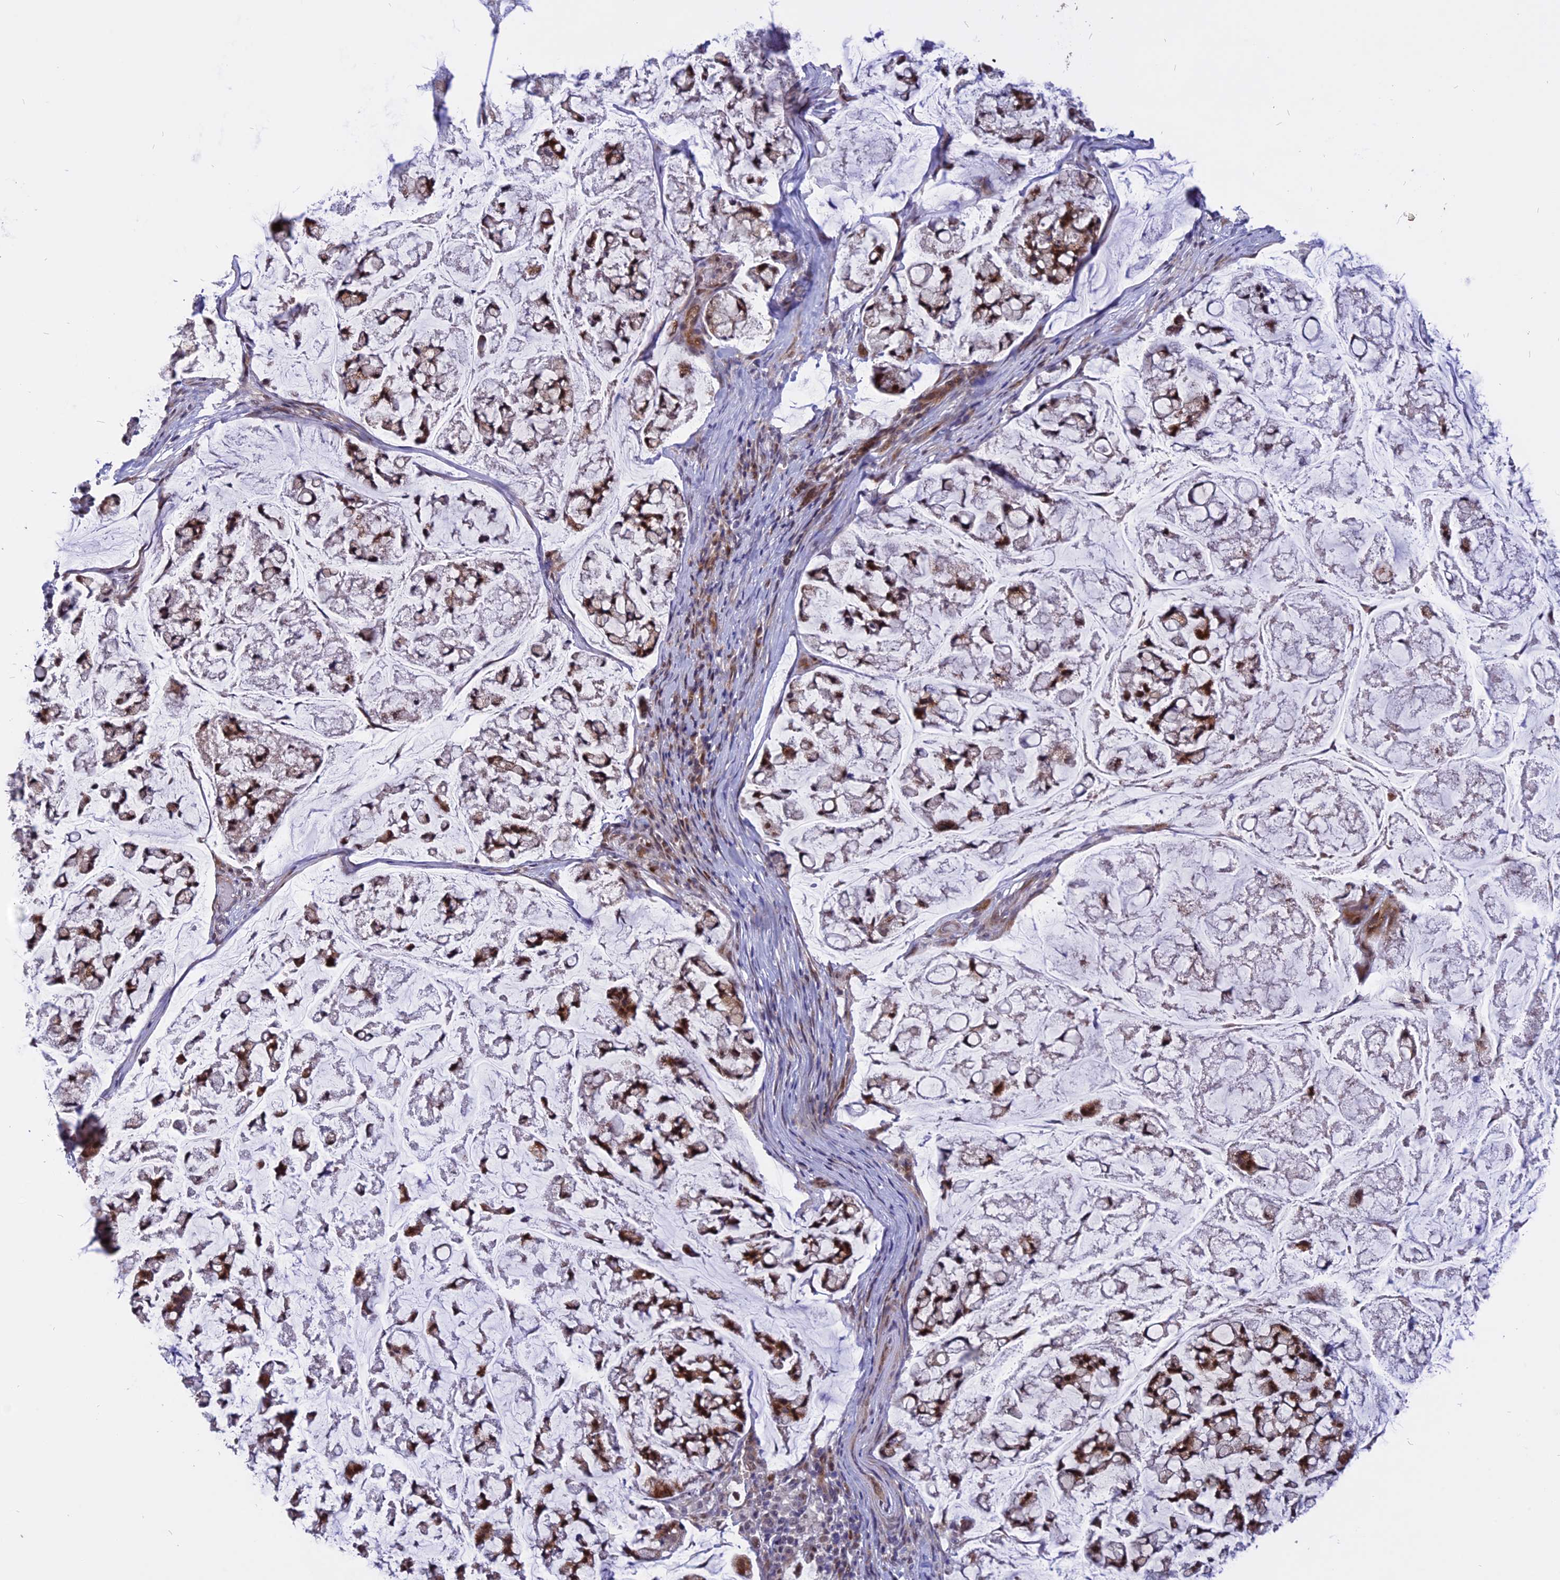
{"staining": {"intensity": "moderate", "quantity": ">75%", "location": "cytoplasmic/membranous,nuclear"}, "tissue": "stomach cancer", "cell_type": "Tumor cells", "image_type": "cancer", "snomed": [{"axis": "morphology", "description": "Adenocarcinoma, NOS"}, {"axis": "topography", "description": "Stomach, lower"}], "caption": "Stomach adenocarcinoma stained with a brown dye reveals moderate cytoplasmic/membranous and nuclear positive expression in about >75% of tumor cells.", "gene": "TMEM263", "patient": {"sex": "male", "age": 67}}